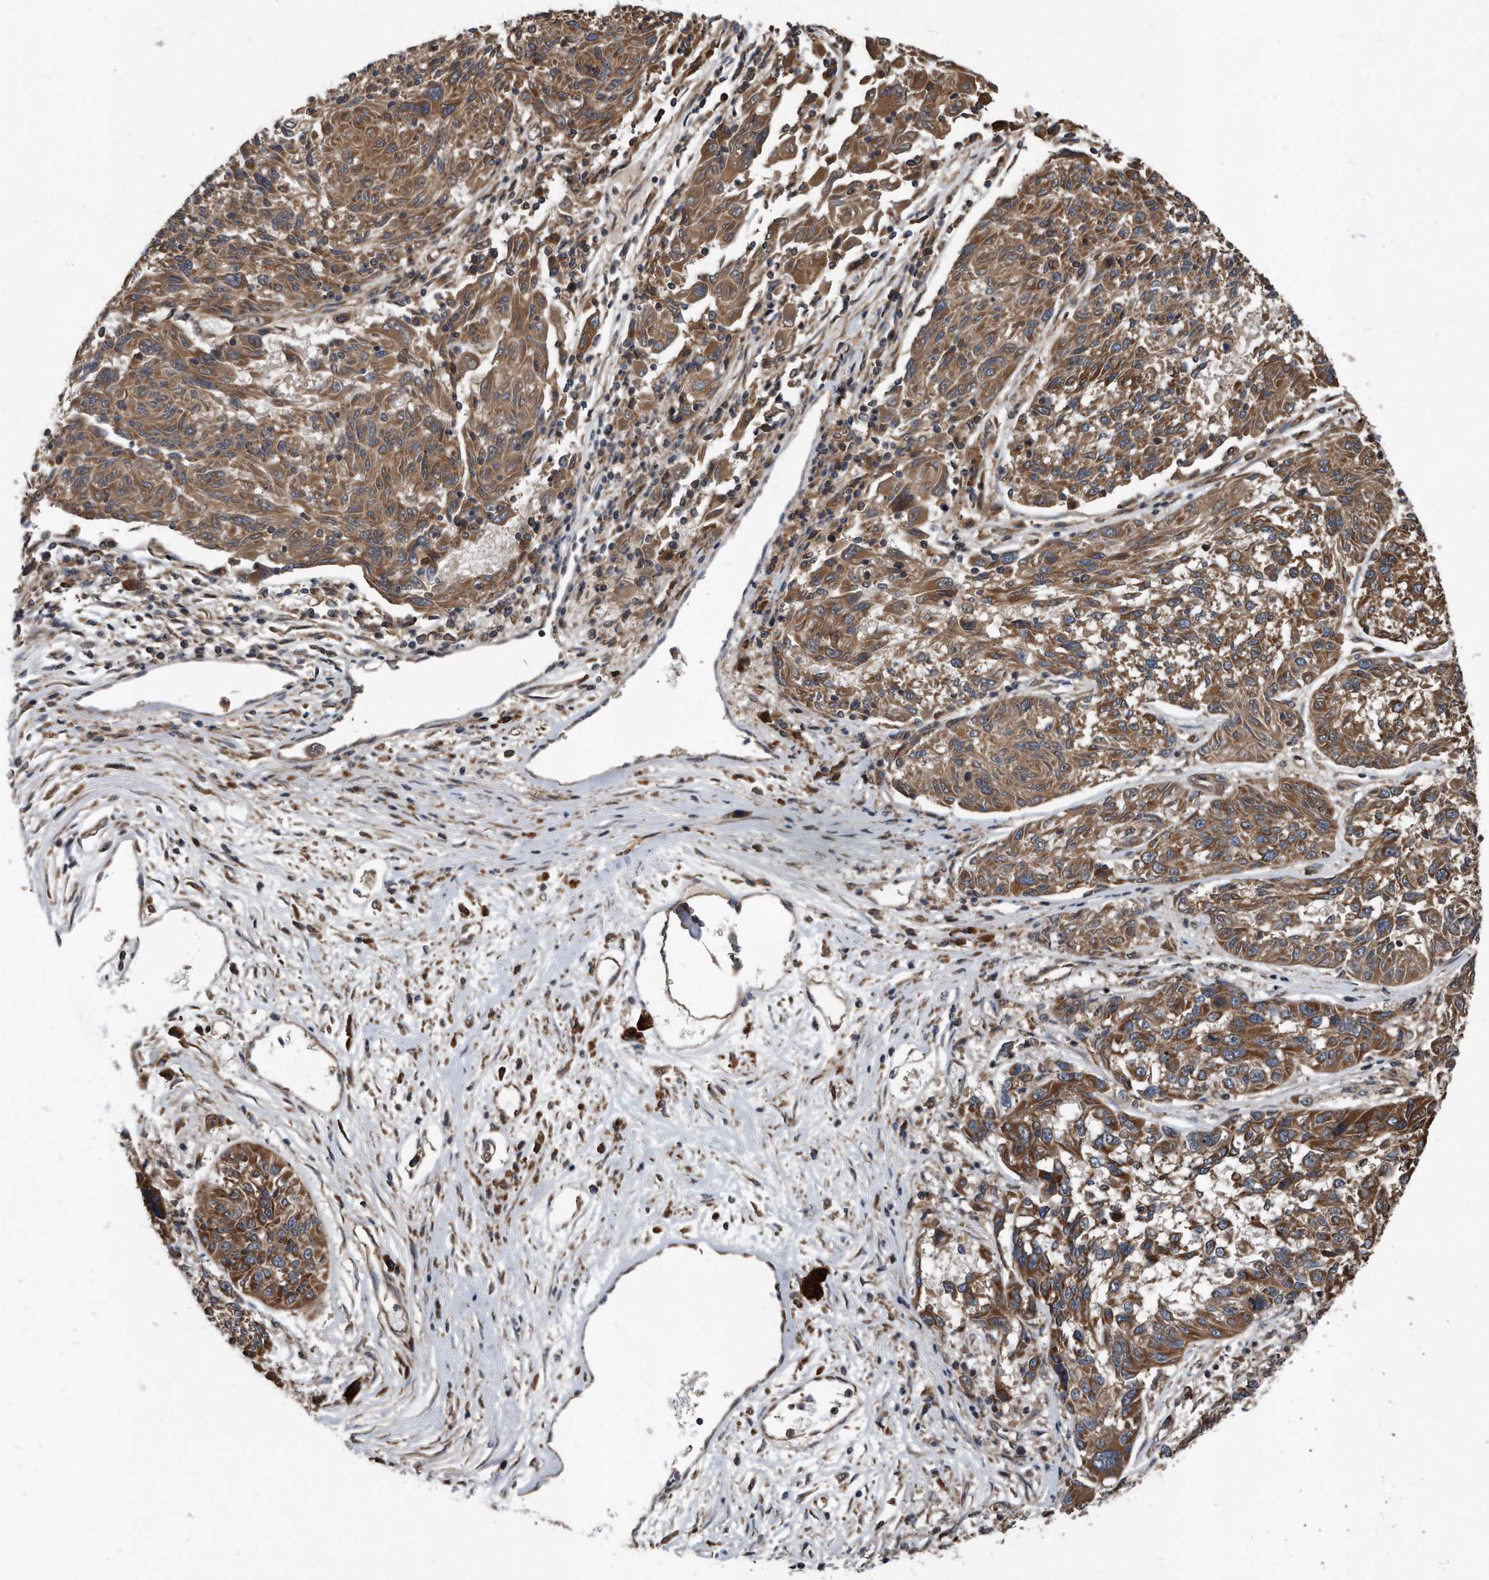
{"staining": {"intensity": "moderate", "quantity": ">75%", "location": "cytoplasmic/membranous"}, "tissue": "melanoma", "cell_type": "Tumor cells", "image_type": "cancer", "snomed": [{"axis": "morphology", "description": "Malignant melanoma, NOS"}, {"axis": "topography", "description": "Skin"}], "caption": "Human melanoma stained for a protein (brown) shows moderate cytoplasmic/membranous positive positivity in about >75% of tumor cells.", "gene": "FAM136A", "patient": {"sex": "male", "age": 53}}